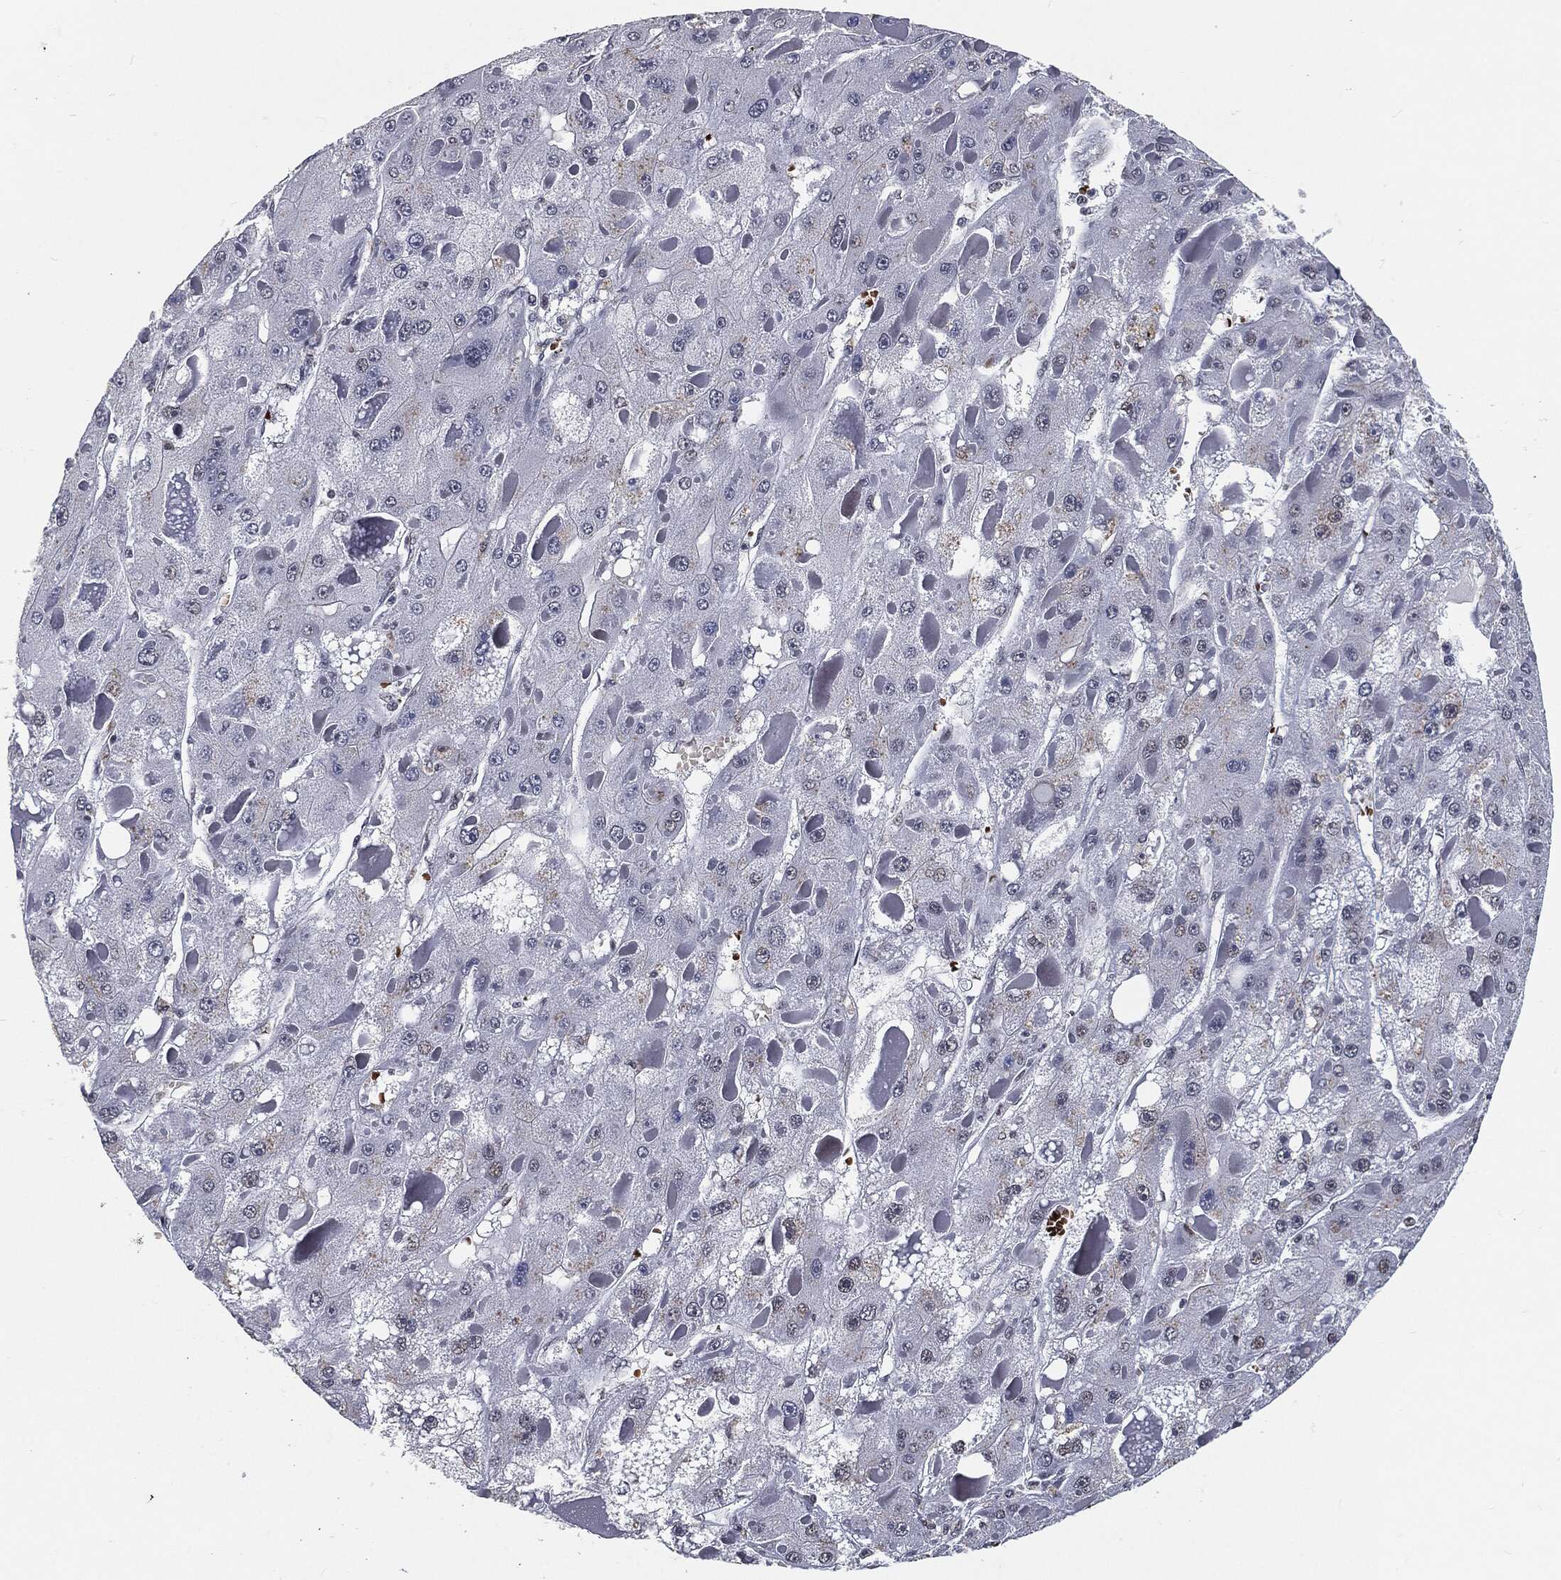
{"staining": {"intensity": "negative", "quantity": "none", "location": "none"}, "tissue": "liver cancer", "cell_type": "Tumor cells", "image_type": "cancer", "snomed": [{"axis": "morphology", "description": "Carcinoma, Hepatocellular, NOS"}, {"axis": "topography", "description": "Liver"}], "caption": "There is no significant staining in tumor cells of liver cancer (hepatocellular carcinoma).", "gene": "ANXA1", "patient": {"sex": "female", "age": 73}}